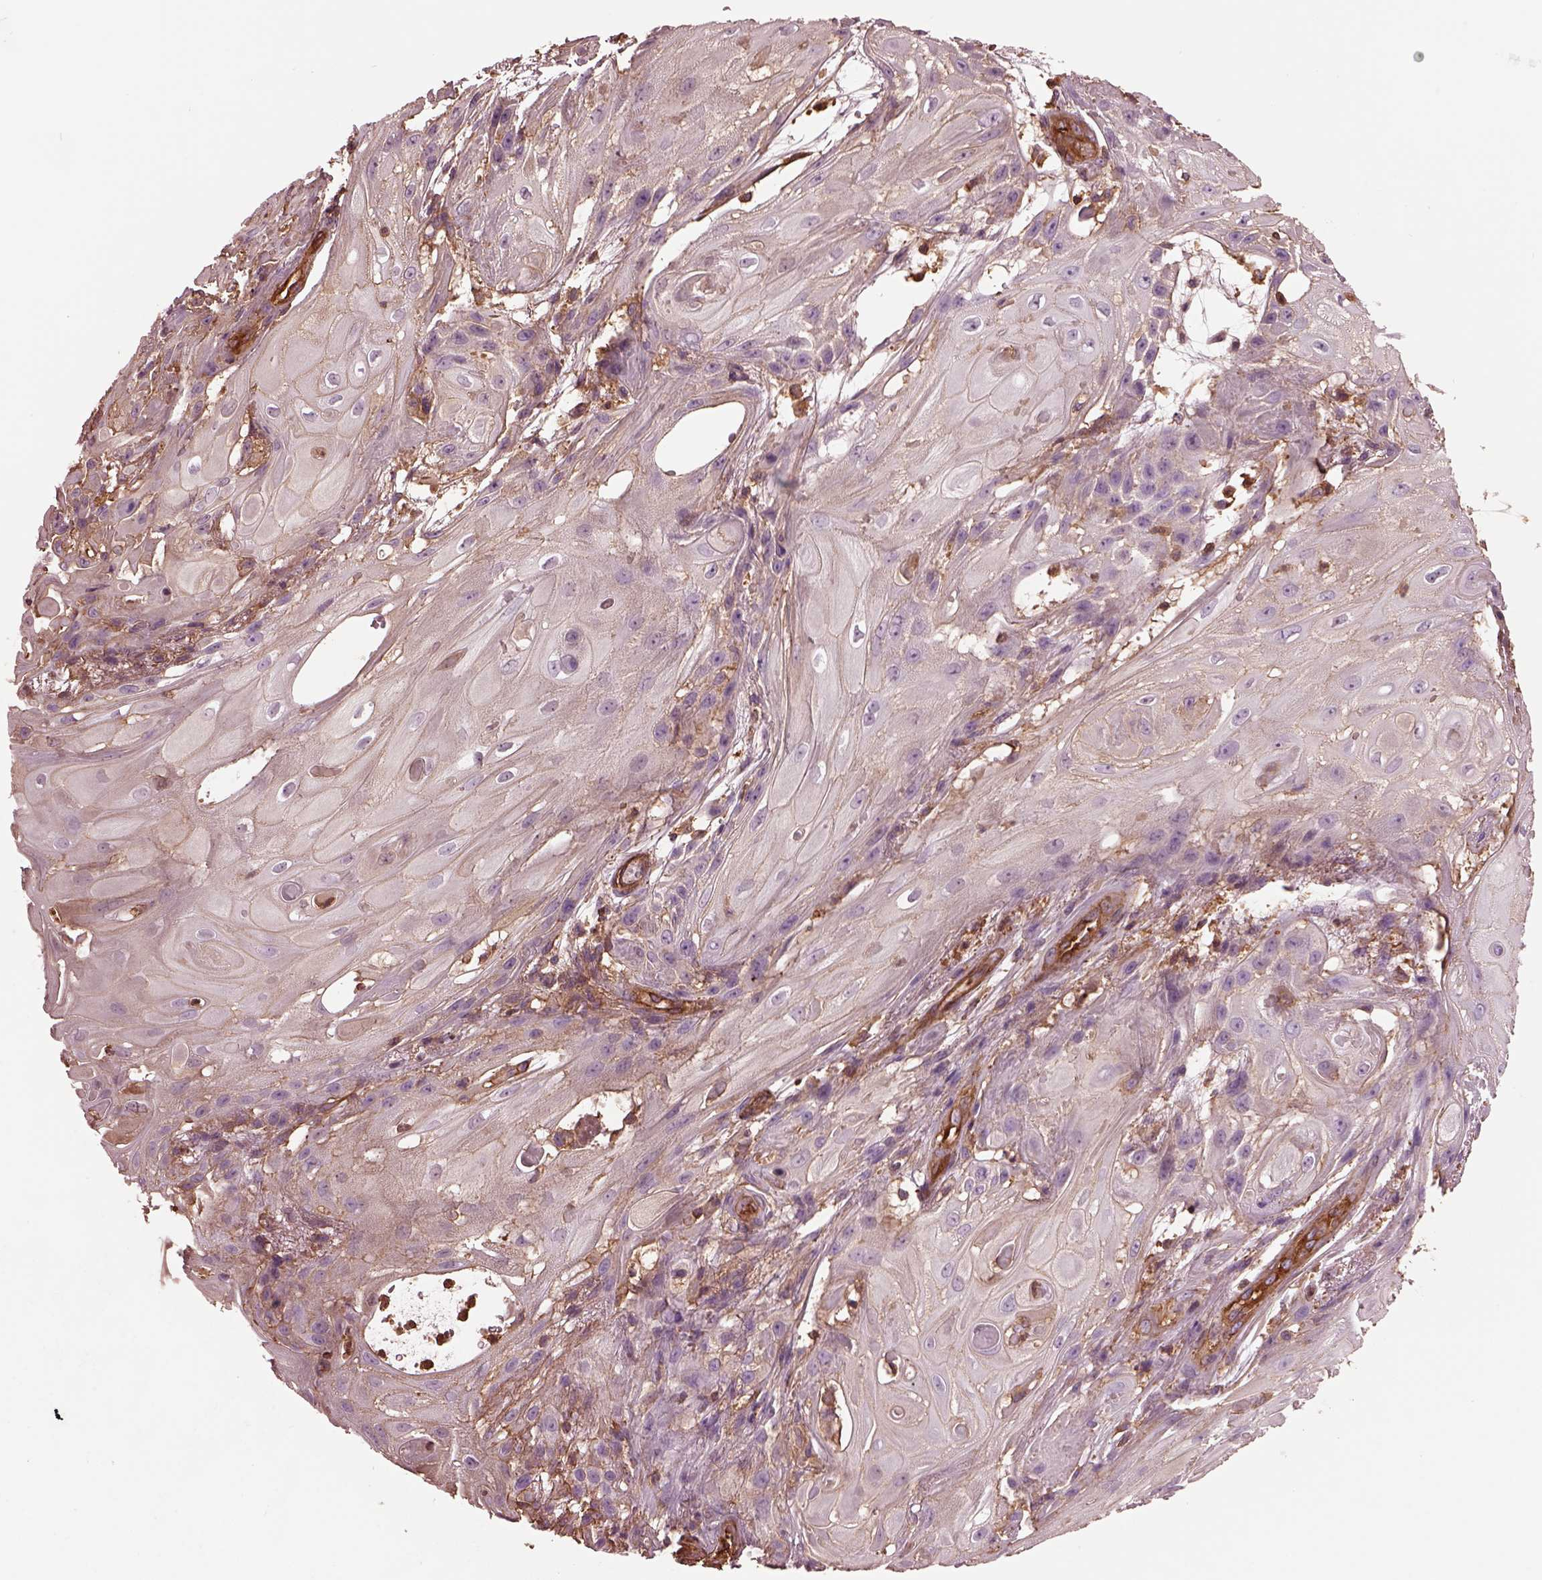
{"staining": {"intensity": "weak", "quantity": "25%-75%", "location": "cytoplasmic/membranous"}, "tissue": "skin cancer", "cell_type": "Tumor cells", "image_type": "cancer", "snomed": [{"axis": "morphology", "description": "Squamous cell carcinoma, NOS"}, {"axis": "topography", "description": "Skin"}], "caption": "There is low levels of weak cytoplasmic/membranous staining in tumor cells of skin cancer, as demonstrated by immunohistochemical staining (brown color).", "gene": "MYL6", "patient": {"sex": "male", "age": 62}}